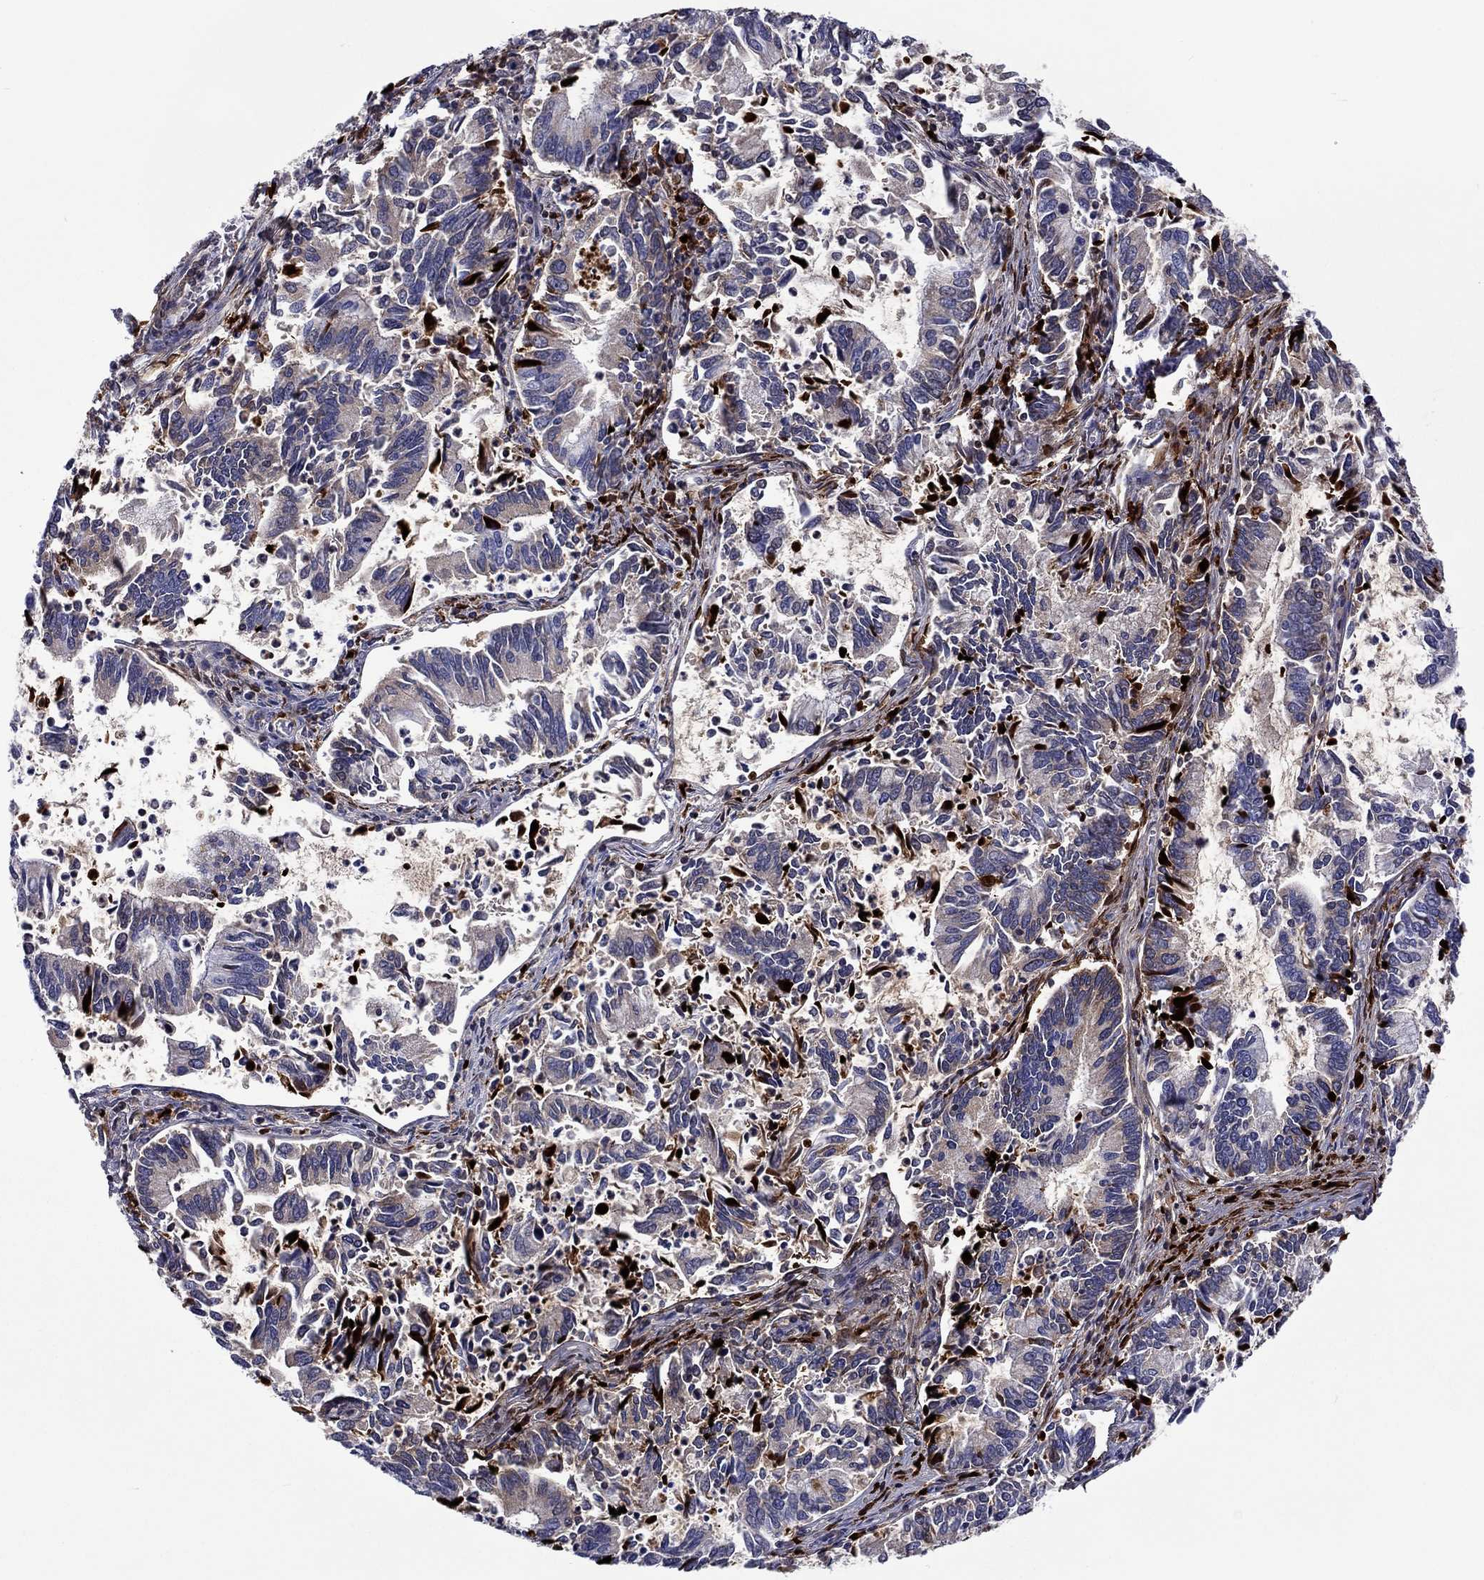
{"staining": {"intensity": "strong", "quantity": "<25%", "location": "cytoplasmic/membranous"}, "tissue": "cervical cancer", "cell_type": "Tumor cells", "image_type": "cancer", "snomed": [{"axis": "morphology", "description": "Adenocarcinoma, NOS"}, {"axis": "topography", "description": "Cervix"}], "caption": "Strong cytoplasmic/membranous expression is identified in approximately <25% of tumor cells in cervical cancer (adenocarcinoma). Ihc stains the protein in brown and the nuclei are stained blue.", "gene": "TGFBI", "patient": {"sex": "female", "age": 42}}